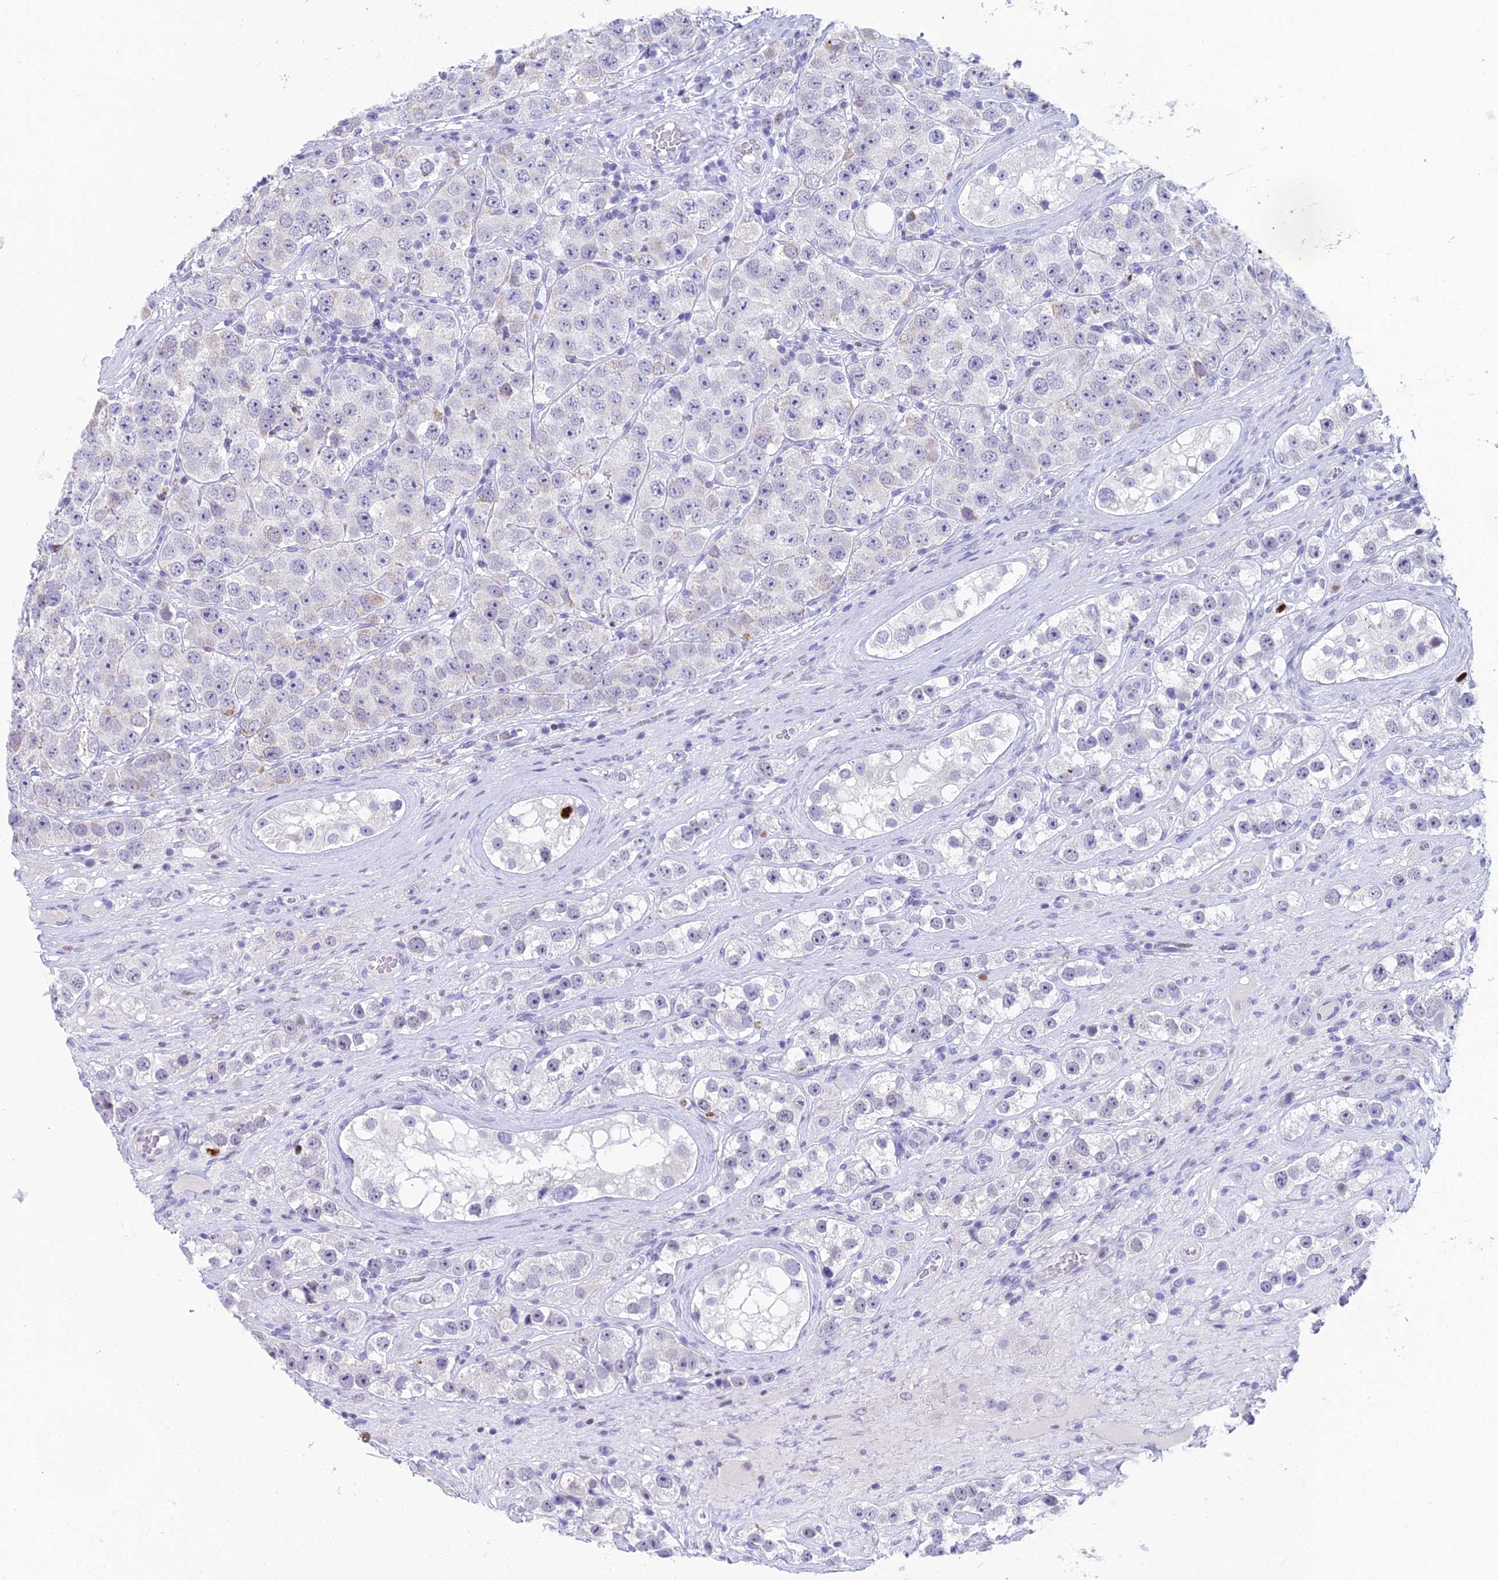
{"staining": {"intensity": "weak", "quantity": "<25%", "location": "cytoplasmic/membranous"}, "tissue": "testis cancer", "cell_type": "Tumor cells", "image_type": "cancer", "snomed": [{"axis": "morphology", "description": "Seminoma, NOS"}, {"axis": "topography", "description": "Testis"}], "caption": "An image of testis cancer (seminoma) stained for a protein shows no brown staining in tumor cells. (DAB immunohistochemistry (IHC), high magnification).", "gene": "CC2D2A", "patient": {"sex": "male", "age": 28}}